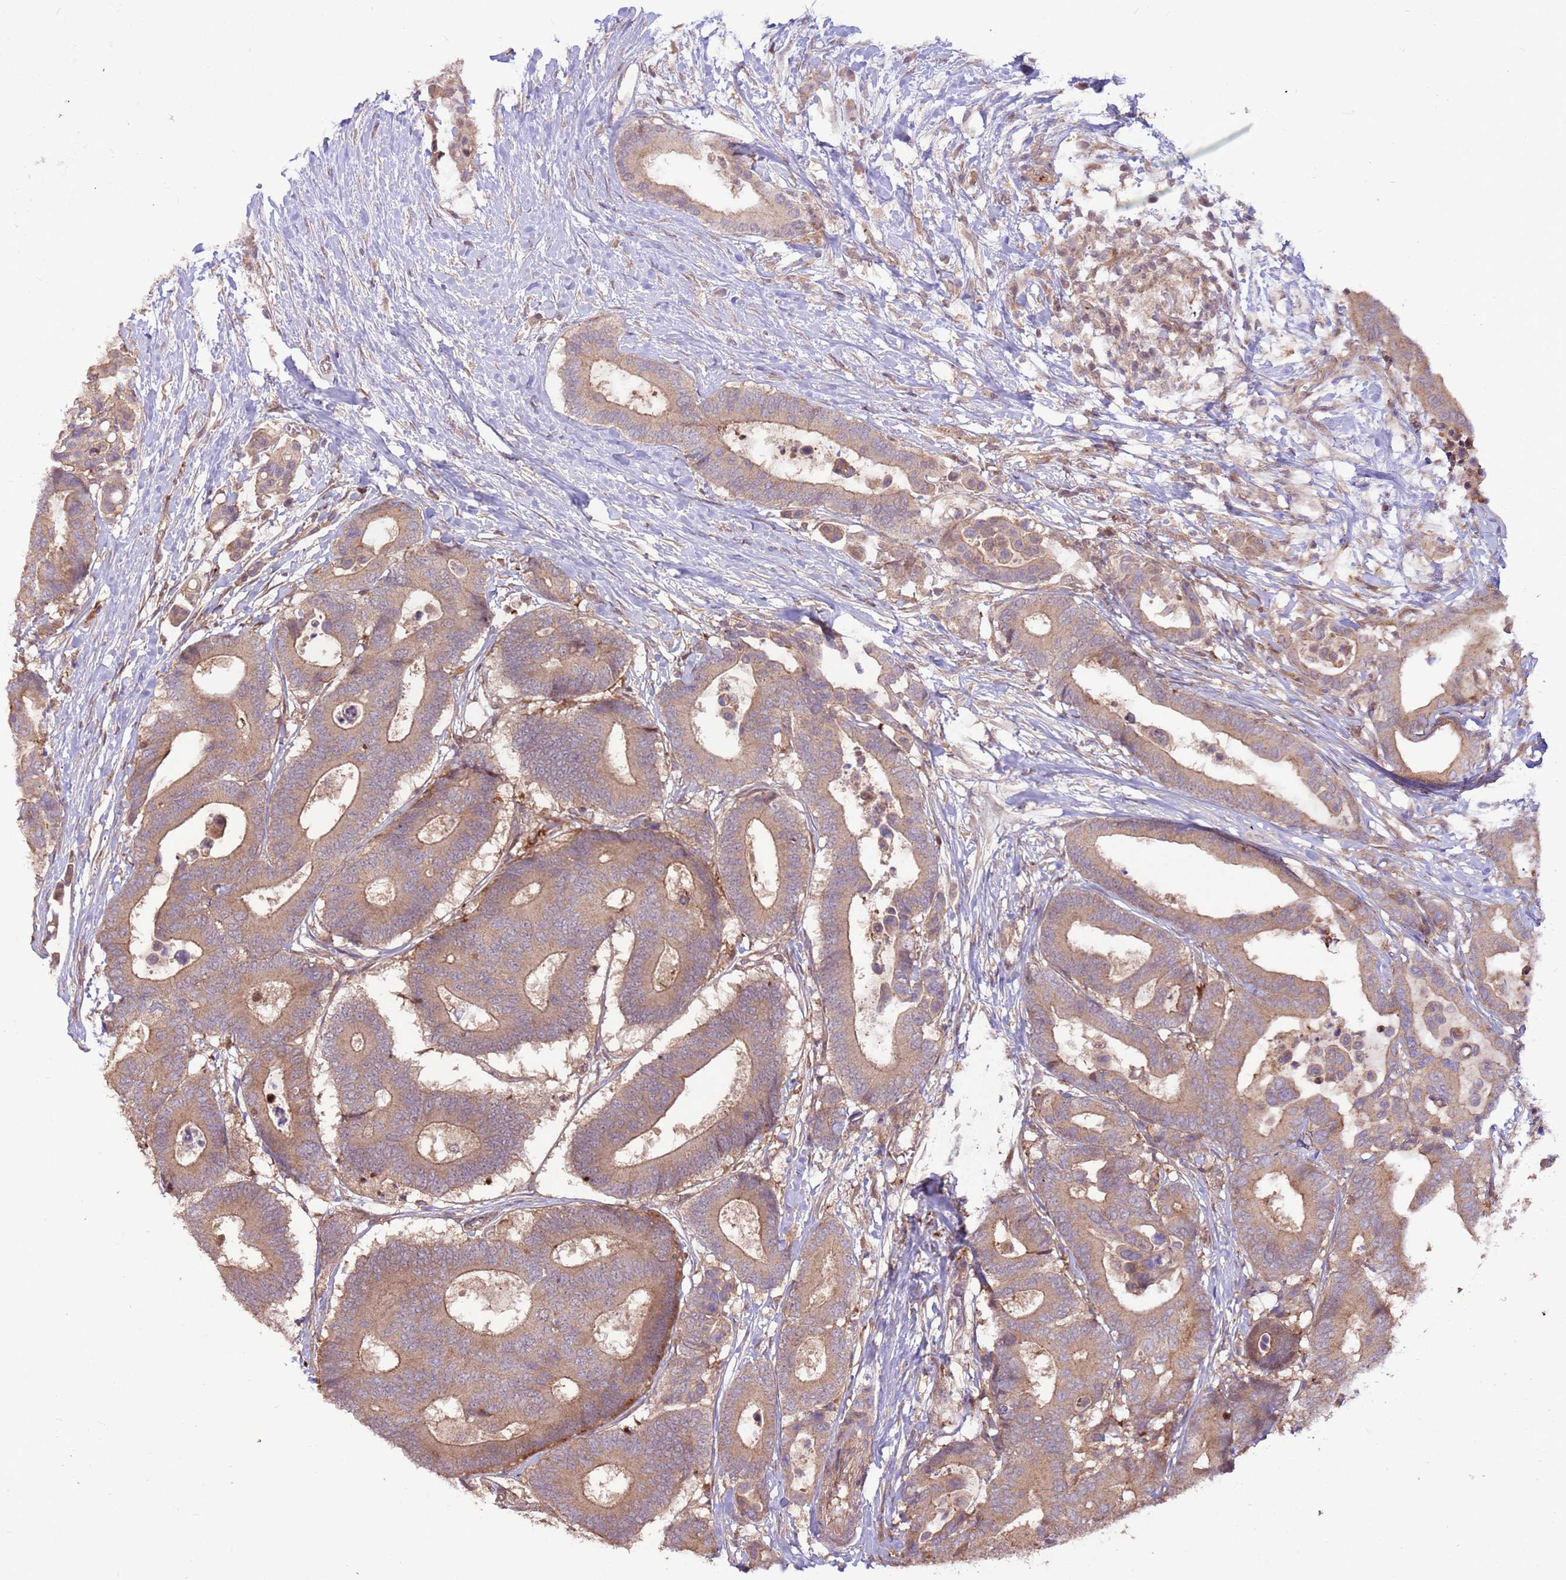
{"staining": {"intensity": "weak", "quantity": ">75%", "location": "cytoplasmic/membranous"}, "tissue": "colorectal cancer", "cell_type": "Tumor cells", "image_type": "cancer", "snomed": [{"axis": "morphology", "description": "Normal tissue, NOS"}, {"axis": "morphology", "description": "Adenocarcinoma, NOS"}, {"axis": "topography", "description": "Colon"}], "caption": "Human colorectal cancer (adenocarcinoma) stained with a protein marker displays weak staining in tumor cells.", "gene": "CCDC112", "patient": {"sex": "male", "age": 82}}